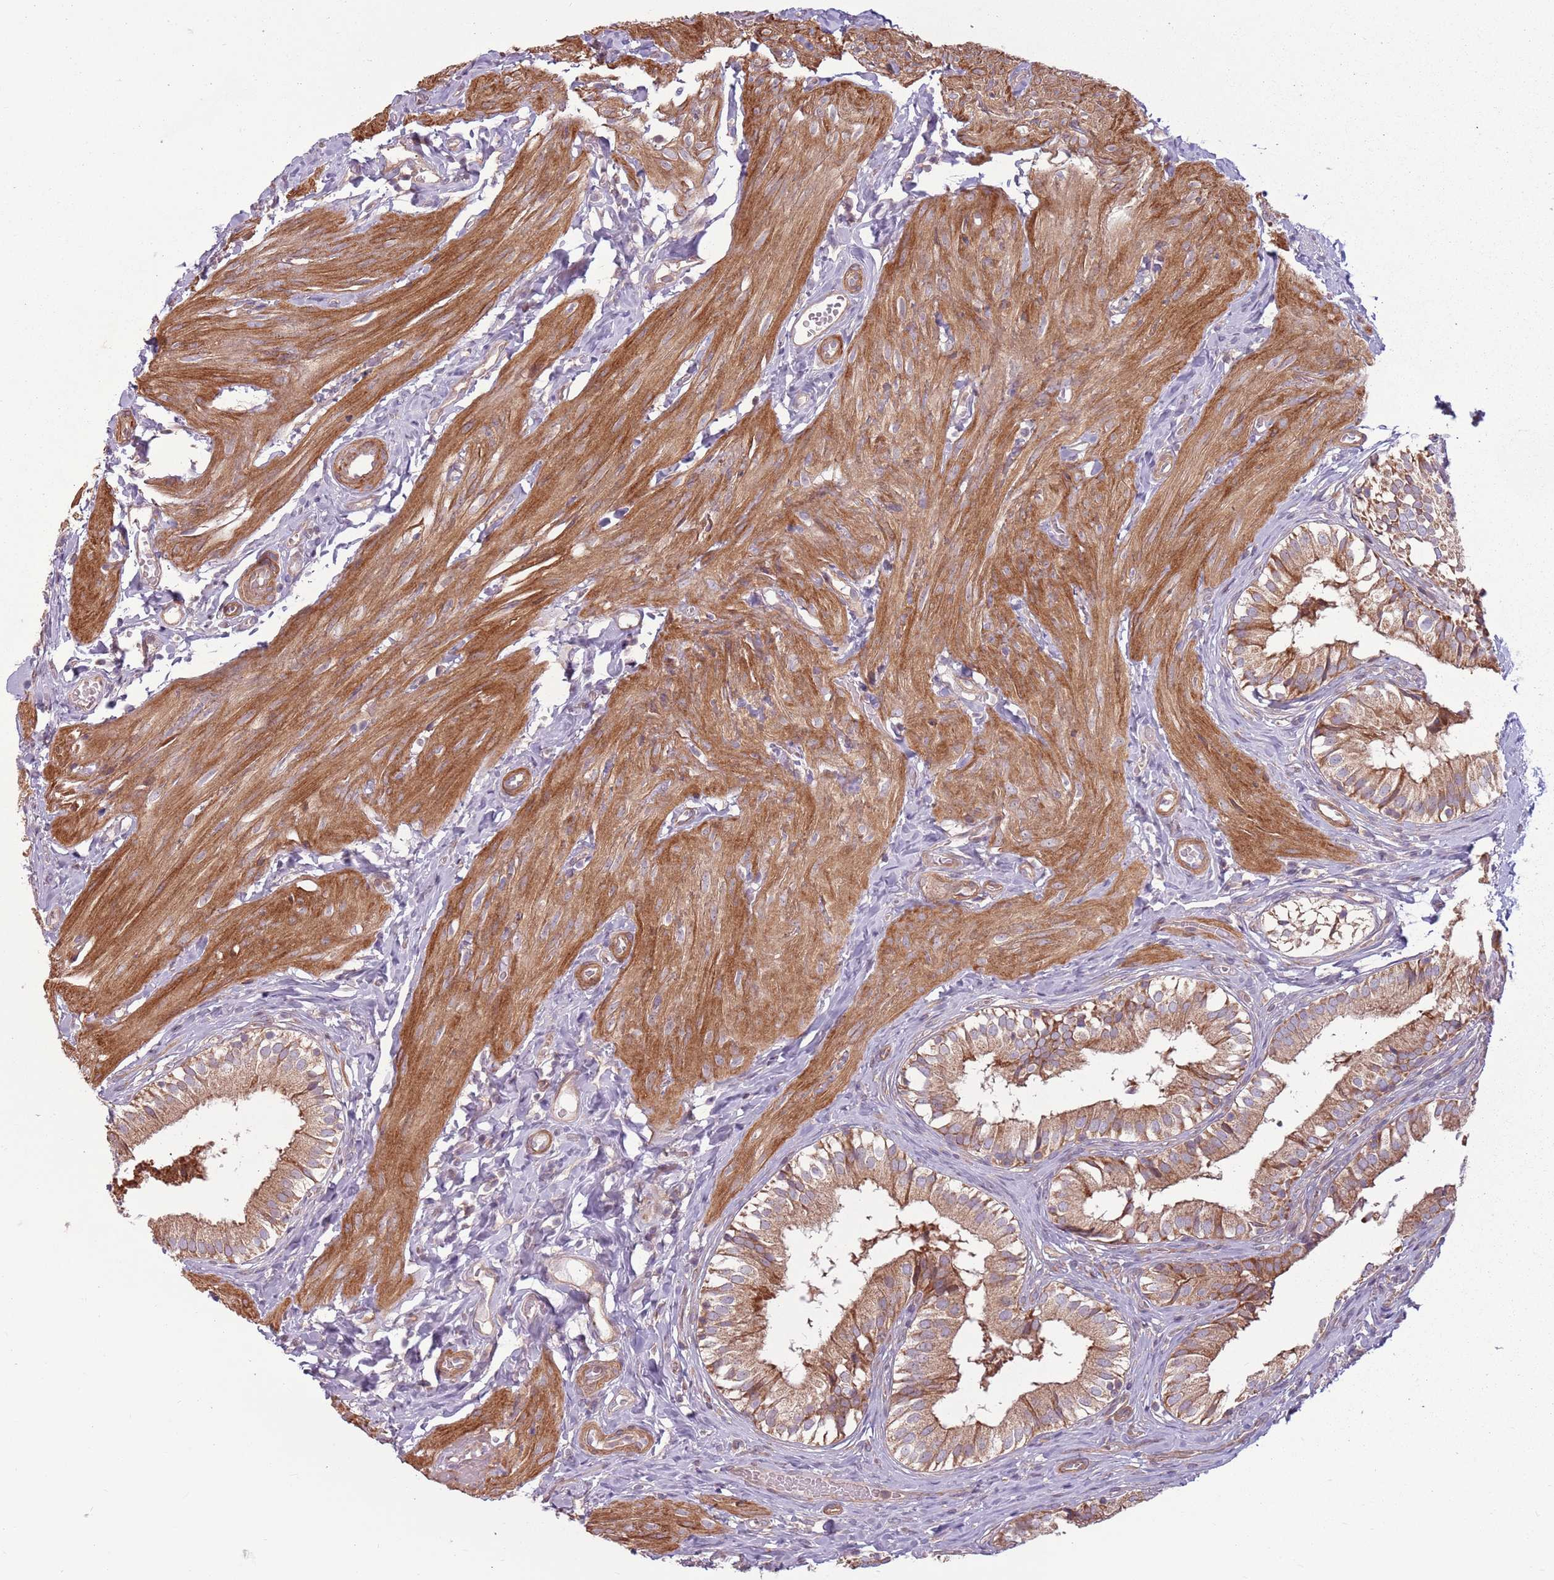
{"staining": {"intensity": "strong", "quantity": "25%-75%", "location": "cytoplasmic/membranous"}, "tissue": "gallbladder", "cell_type": "Glandular cells", "image_type": "normal", "snomed": [{"axis": "morphology", "description": "Normal tissue, NOS"}, {"axis": "topography", "description": "Gallbladder"}], "caption": "Strong cytoplasmic/membranous staining for a protein is identified in about 25%-75% of glandular cells of benign gallbladder using IHC.", "gene": "RPL21", "patient": {"sex": "female", "age": 47}}